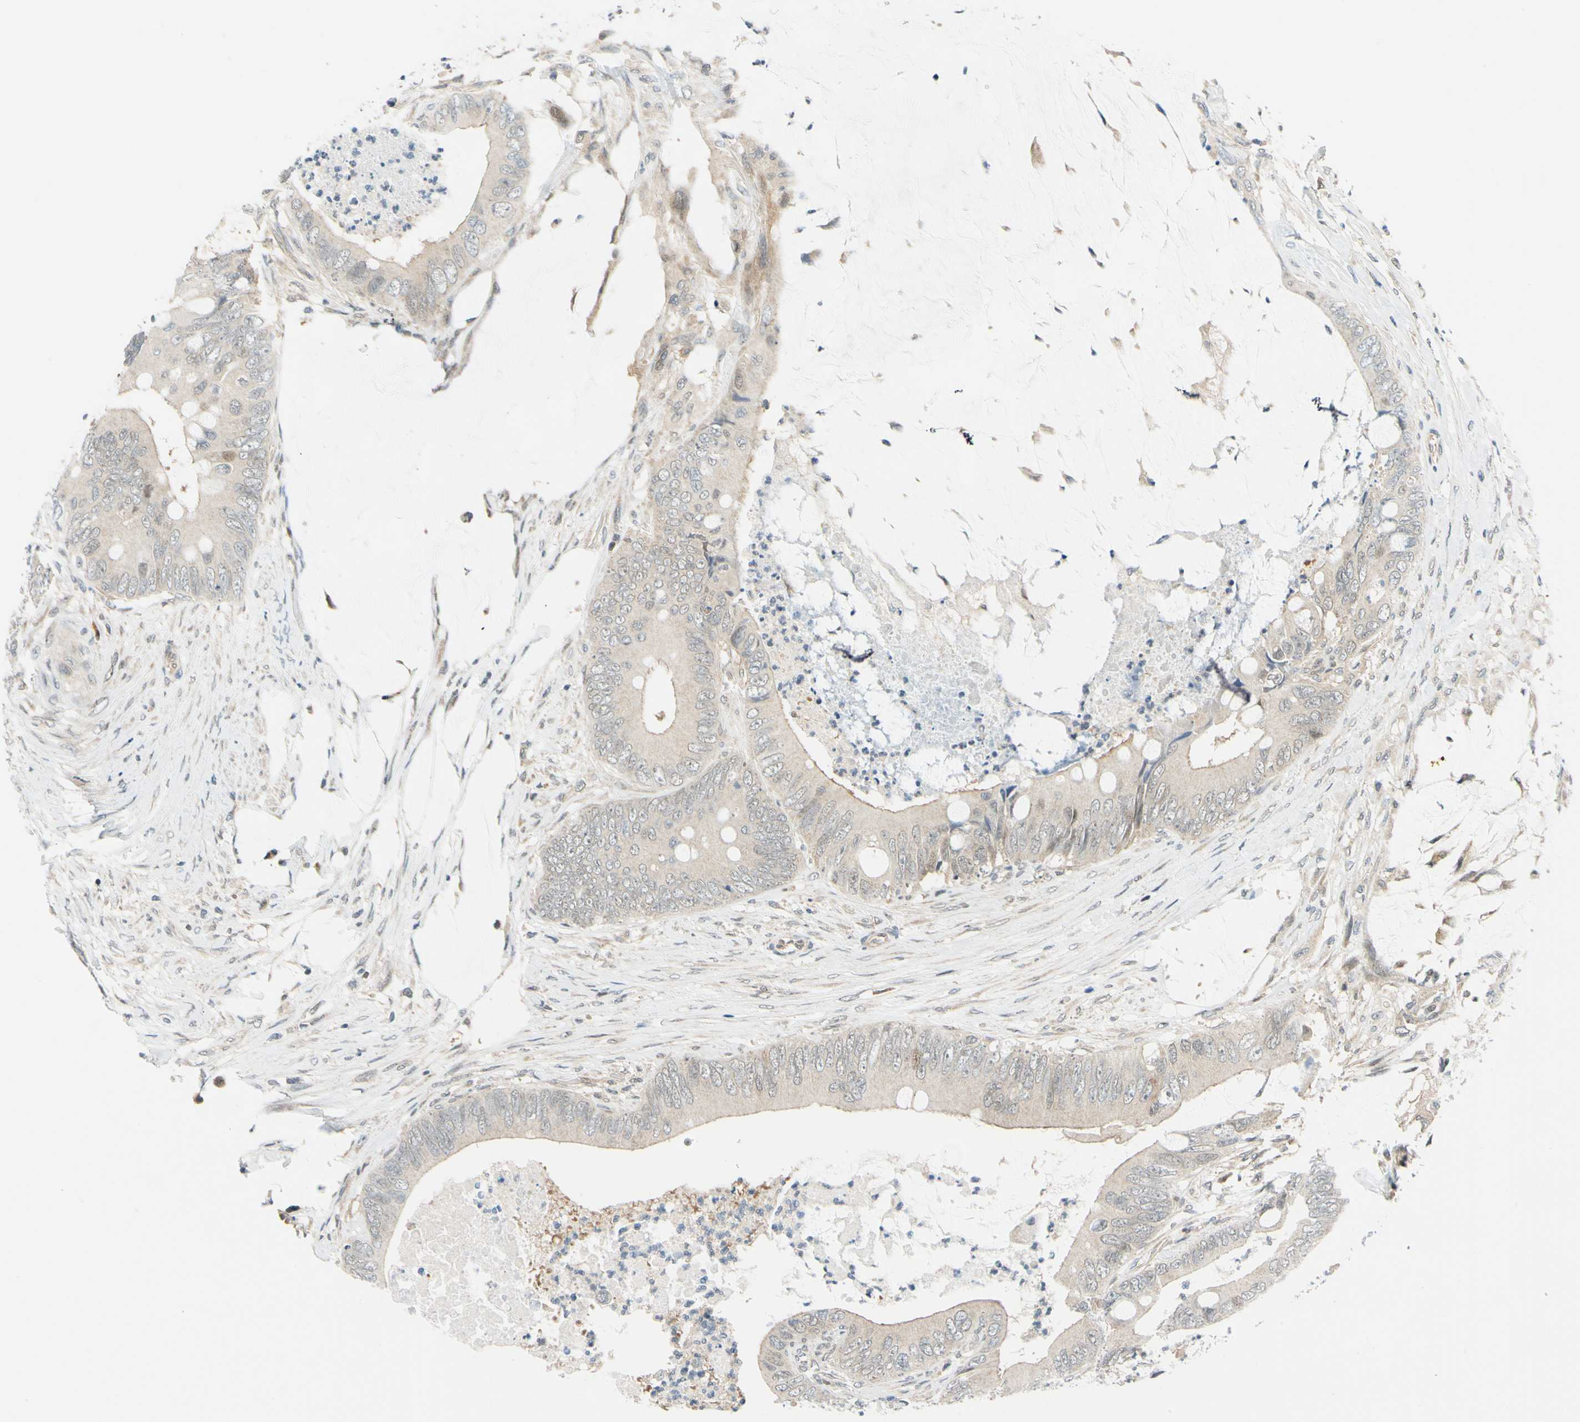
{"staining": {"intensity": "negative", "quantity": "none", "location": "none"}, "tissue": "colorectal cancer", "cell_type": "Tumor cells", "image_type": "cancer", "snomed": [{"axis": "morphology", "description": "Adenocarcinoma, NOS"}, {"axis": "topography", "description": "Rectum"}], "caption": "The IHC photomicrograph has no significant expression in tumor cells of adenocarcinoma (colorectal) tissue.", "gene": "MAPK9", "patient": {"sex": "female", "age": 77}}